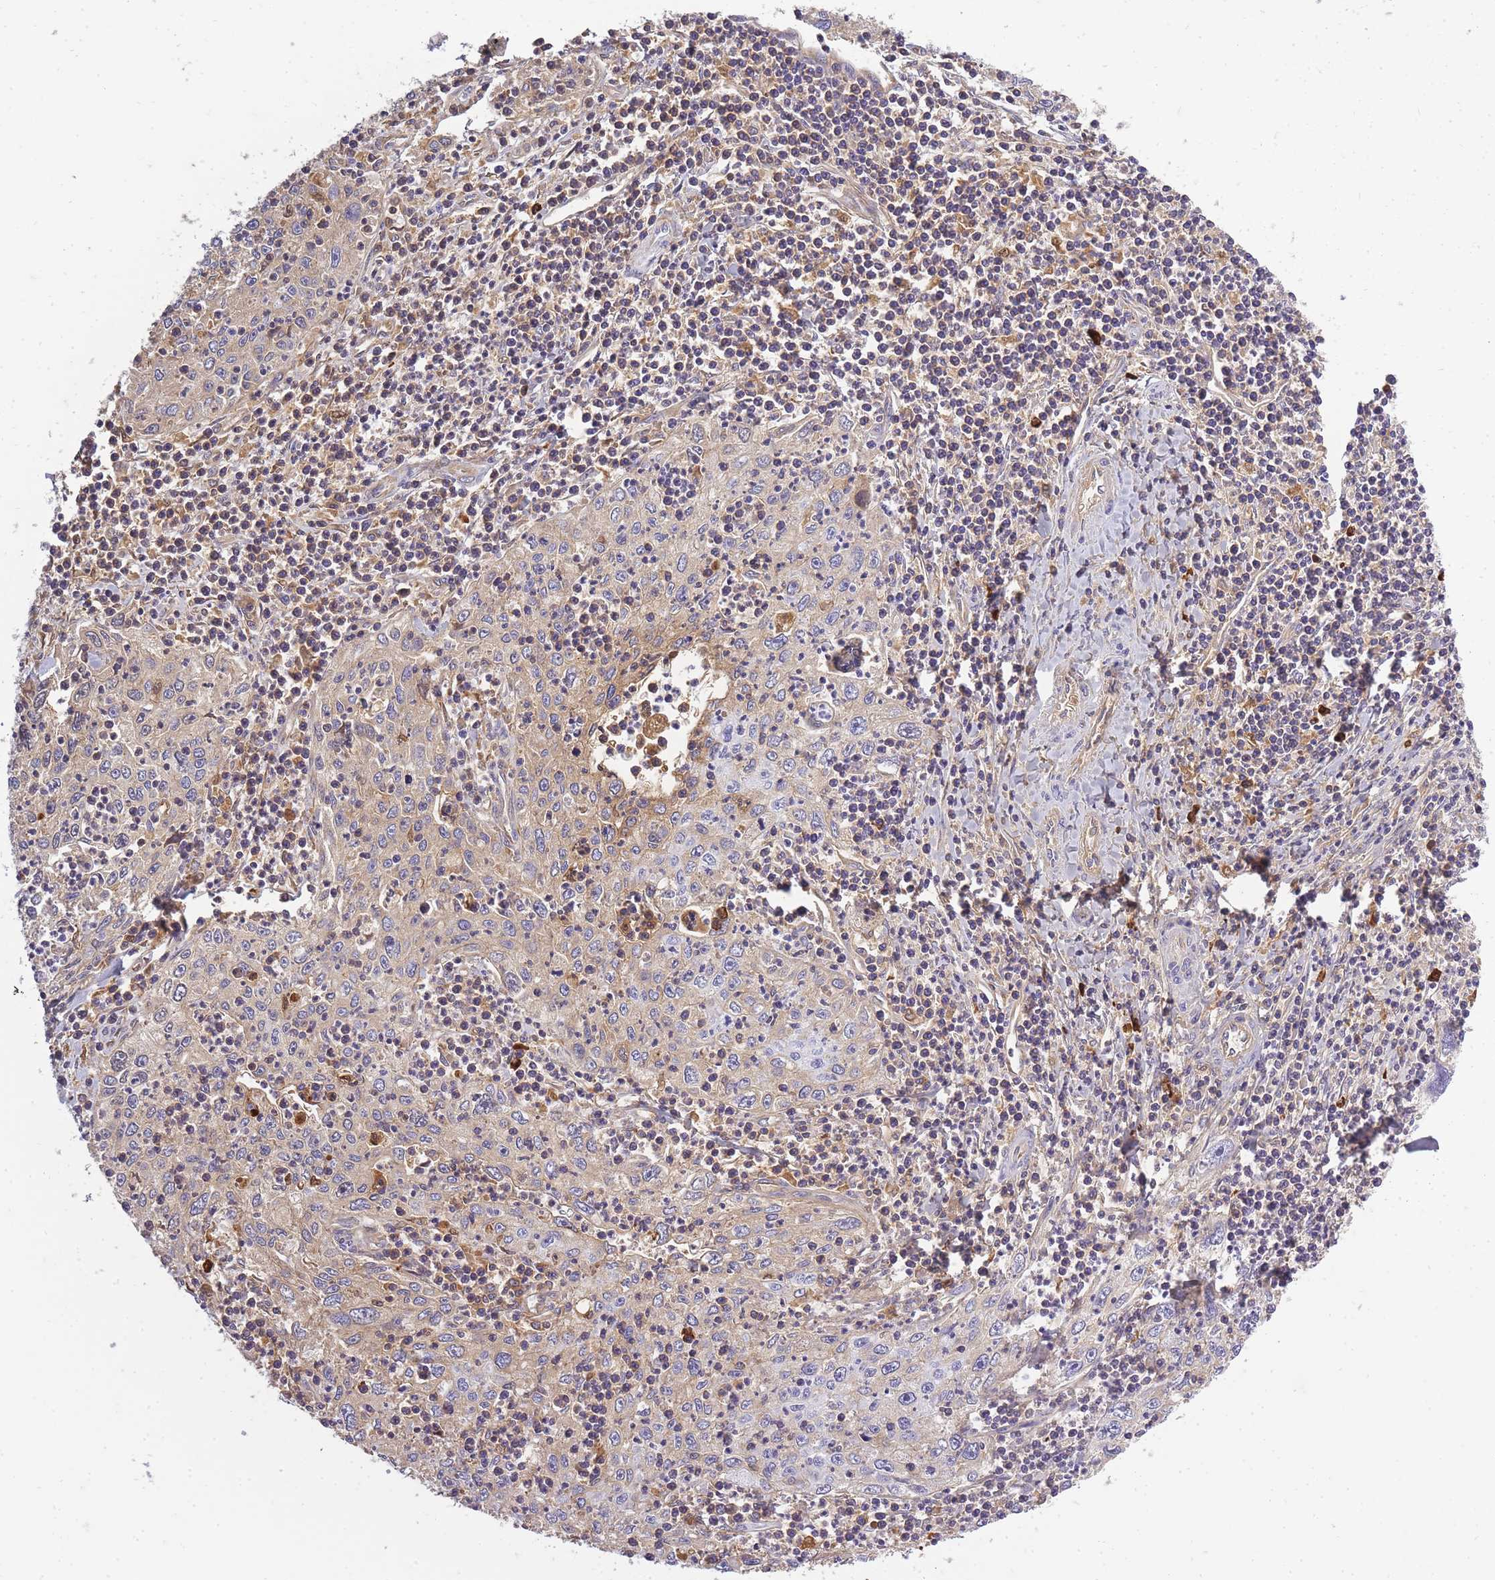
{"staining": {"intensity": "weak", "quantity": "<25%", "location": "cytoplasmic/membranous"}, "tissue": "cervical cancer", "cell_type": "Tumor cells", "image_type": "cancer", "snomed": [{"axis": "morphology", "description": "Squamous cell carcinoma, NOS"}, {"axis": "topography", "description": "Cervix"}], "caption": "Immunohistochemistry of human cervical cancer (squamous cell carcinoma) shows no staining in tumor cells.", "gene": "IGKV1D-42", "patient": {"sex": "female", "age": 30}}